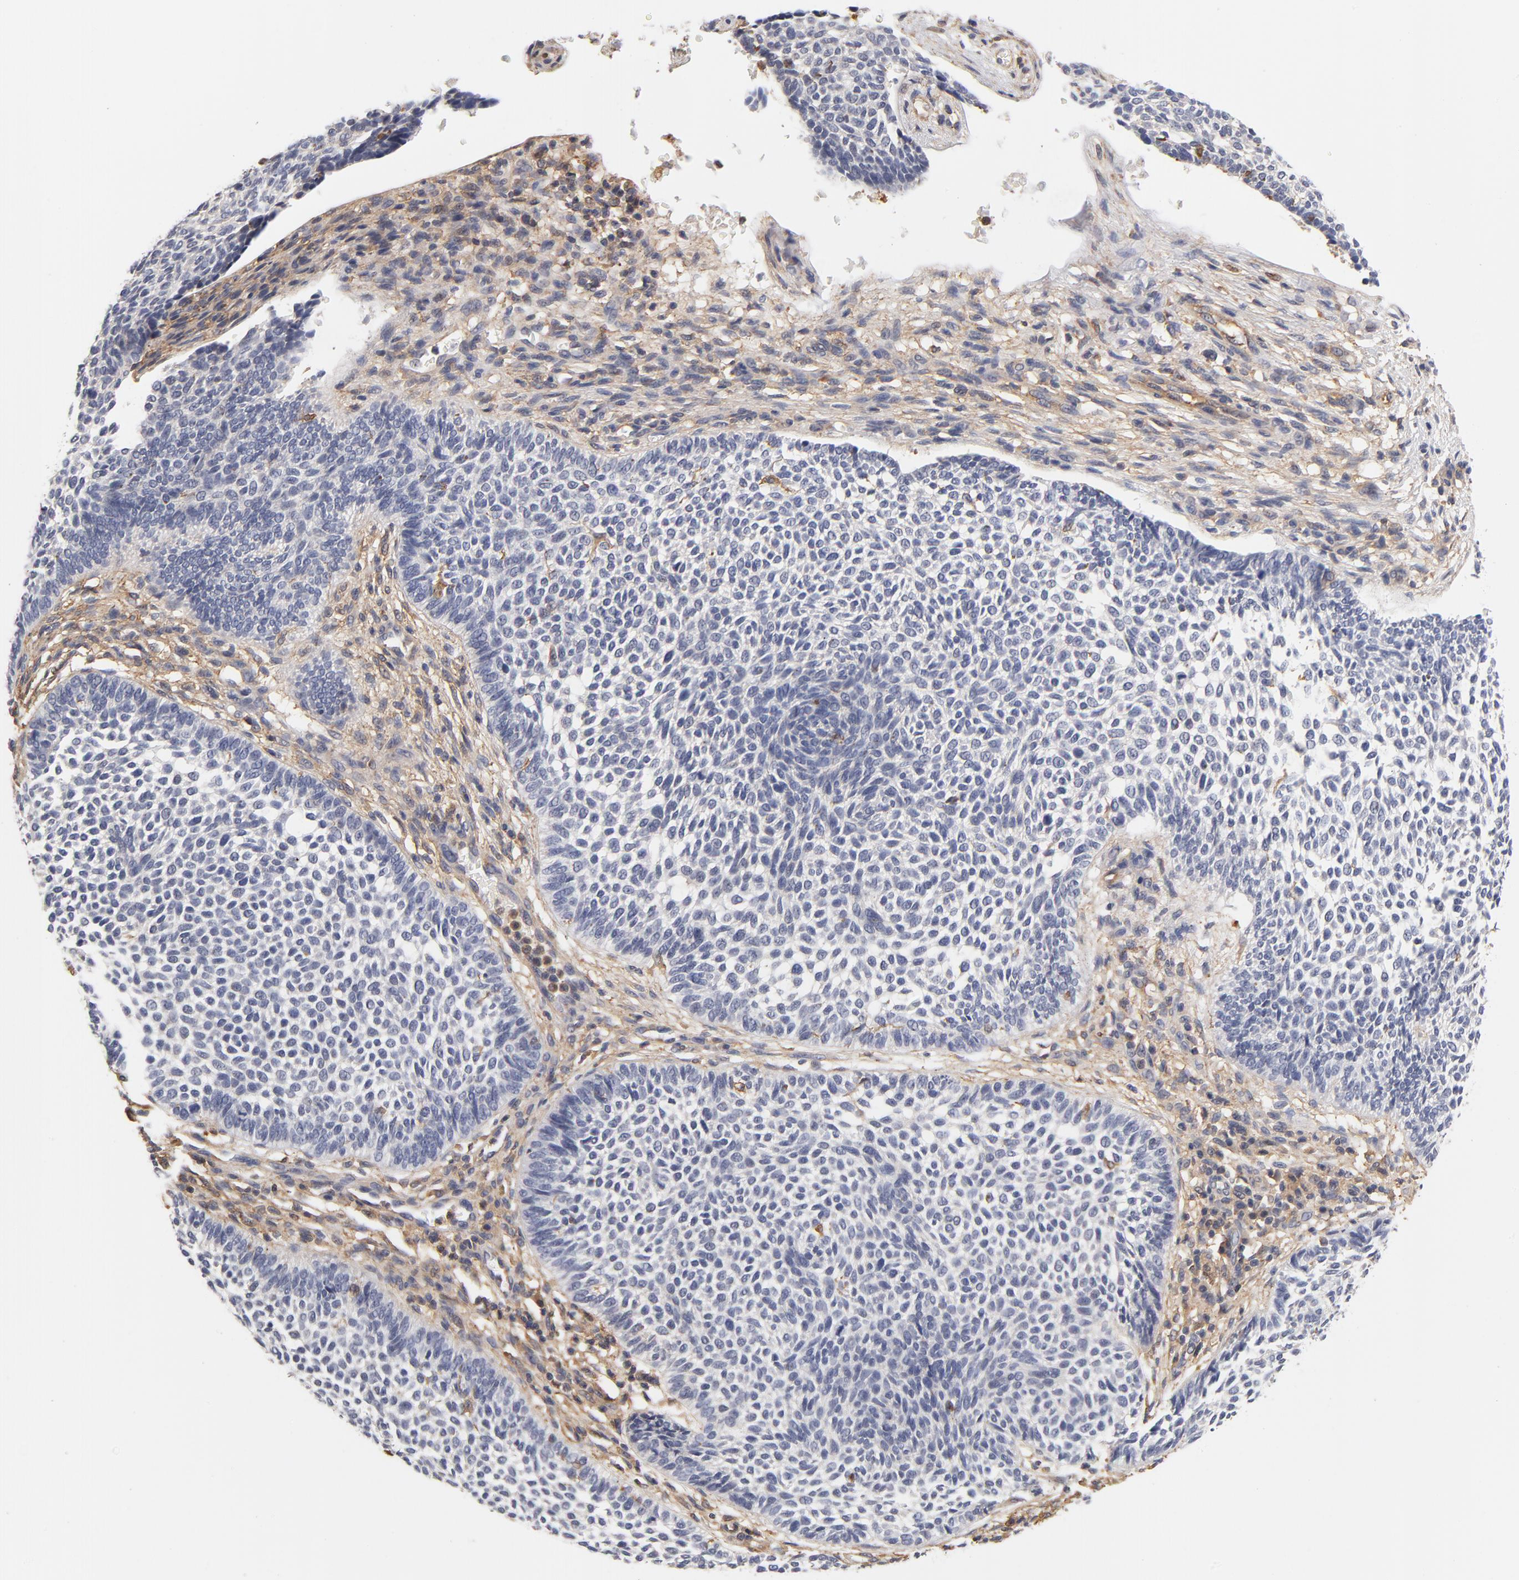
{"staining": {"intensity": "negative", "quantity": "none", "location": "none"}, "tissue": "skin cancer", "cell_type": "Tumor cells", "image_type": "cancer", "snomed": [{"axis": "morphology", "description": "Normal tissue, NOS"}, {"axis": "morphology", "description": "Basal cell carcinoma"}, {"axis": "topography", "description": "Skin"}], "caption": "Immunohistochemical staining of human skin basal cell carcinoma reveals no significant expression in tumor cells.", "gene": "FCMR", "patient": {"sex": "male", "age": 87}}